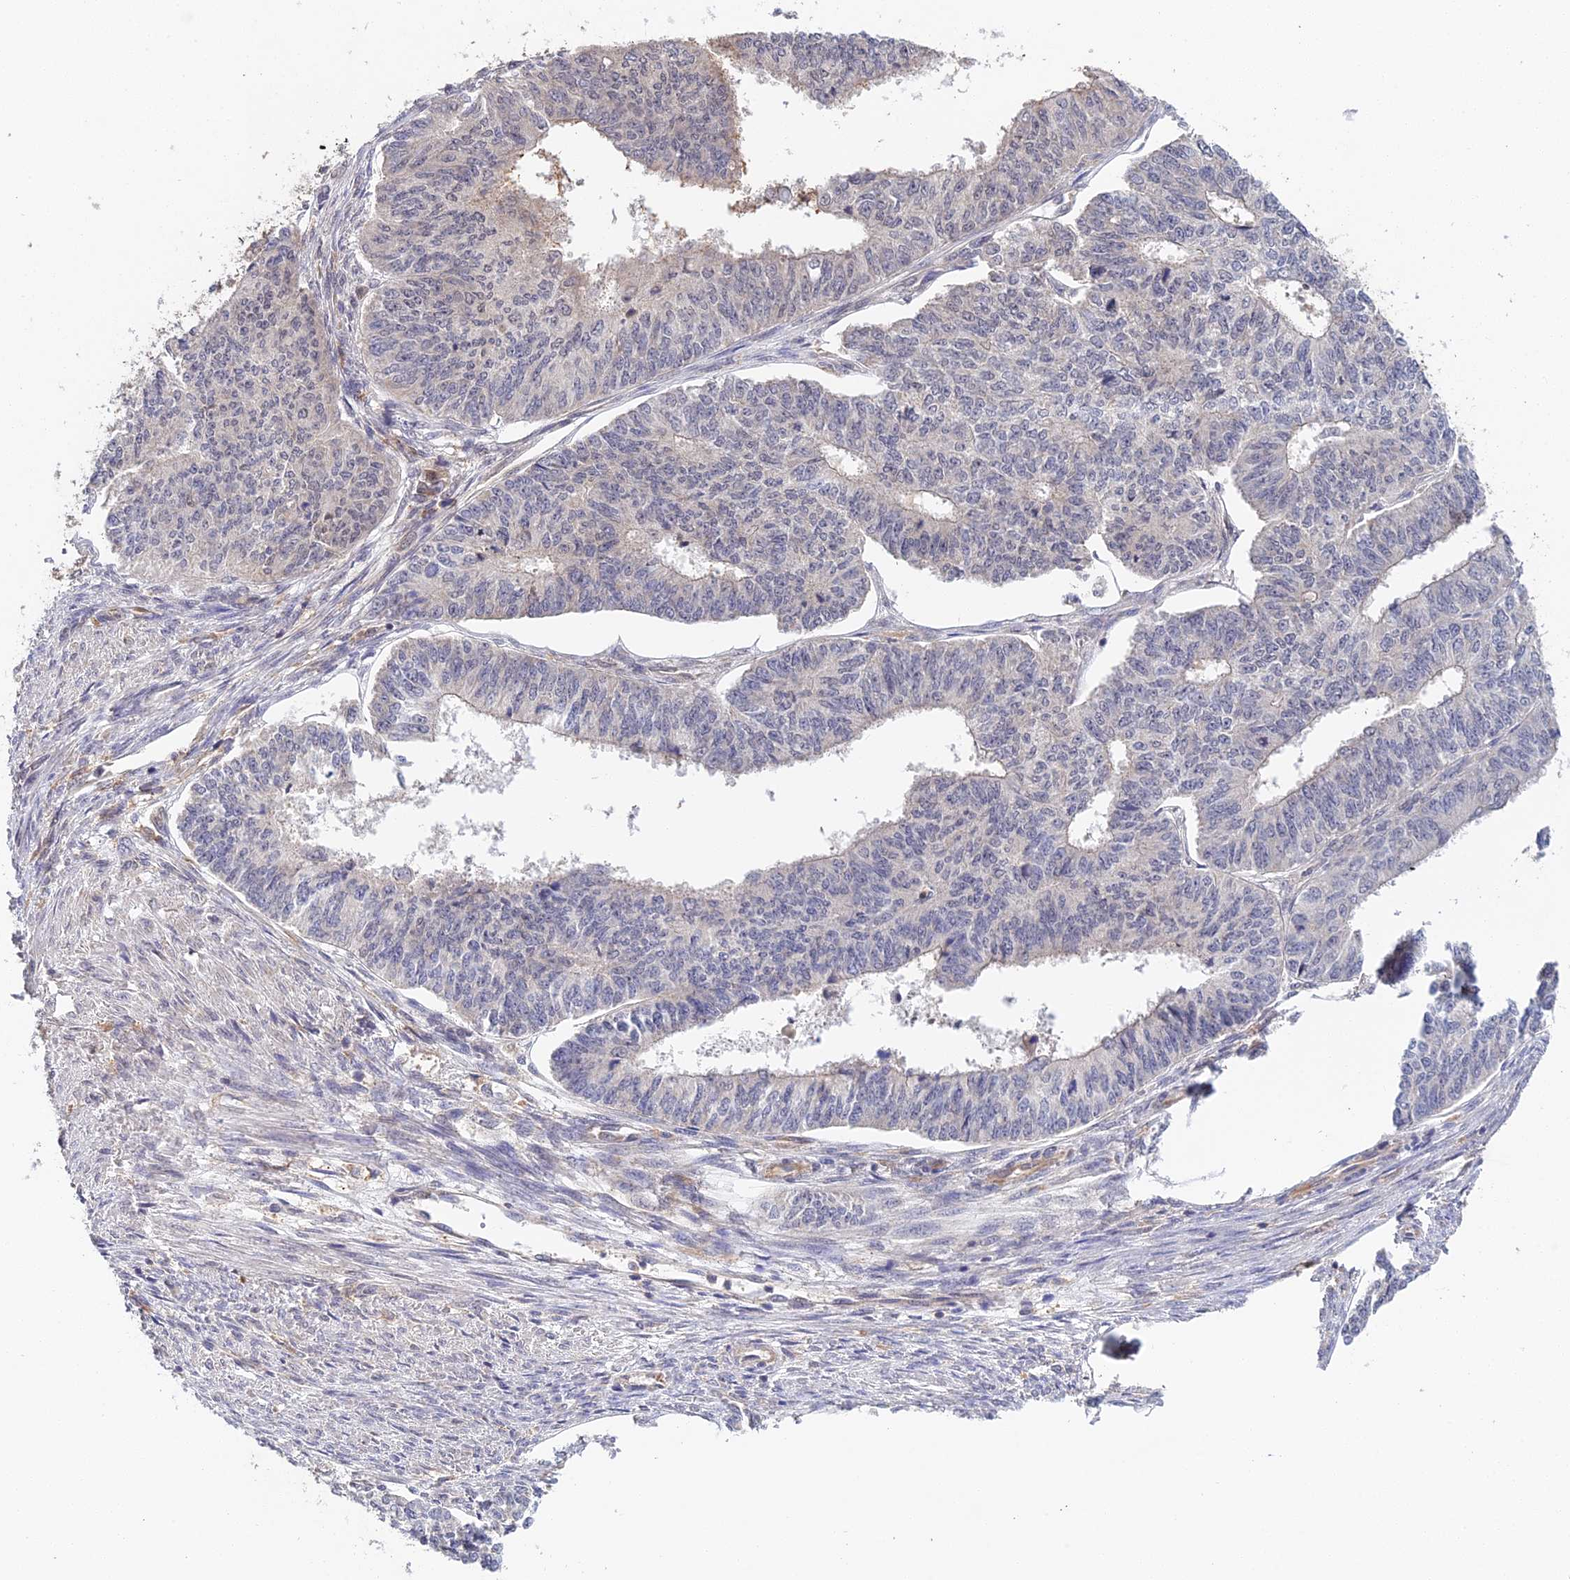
{"staining": {"intensity": "negative", "quantity": "none", "location": "none"}, "tissue": "endometrial cancer", "cell_type": "Tumor cells", "image_type": "cancer", "snomed": [{"axis": "morphology", "description": "Adenocarcinoma, NOS"}, {"axis": "topography", "description": "Endometrium"}], "caption": "A histopathology image of human endometrial cancer (adenocarcinoma) is negative for staining in tumor cells.", "gene": "TPRX1", "patient": {"sex": "female", "age": 32}}